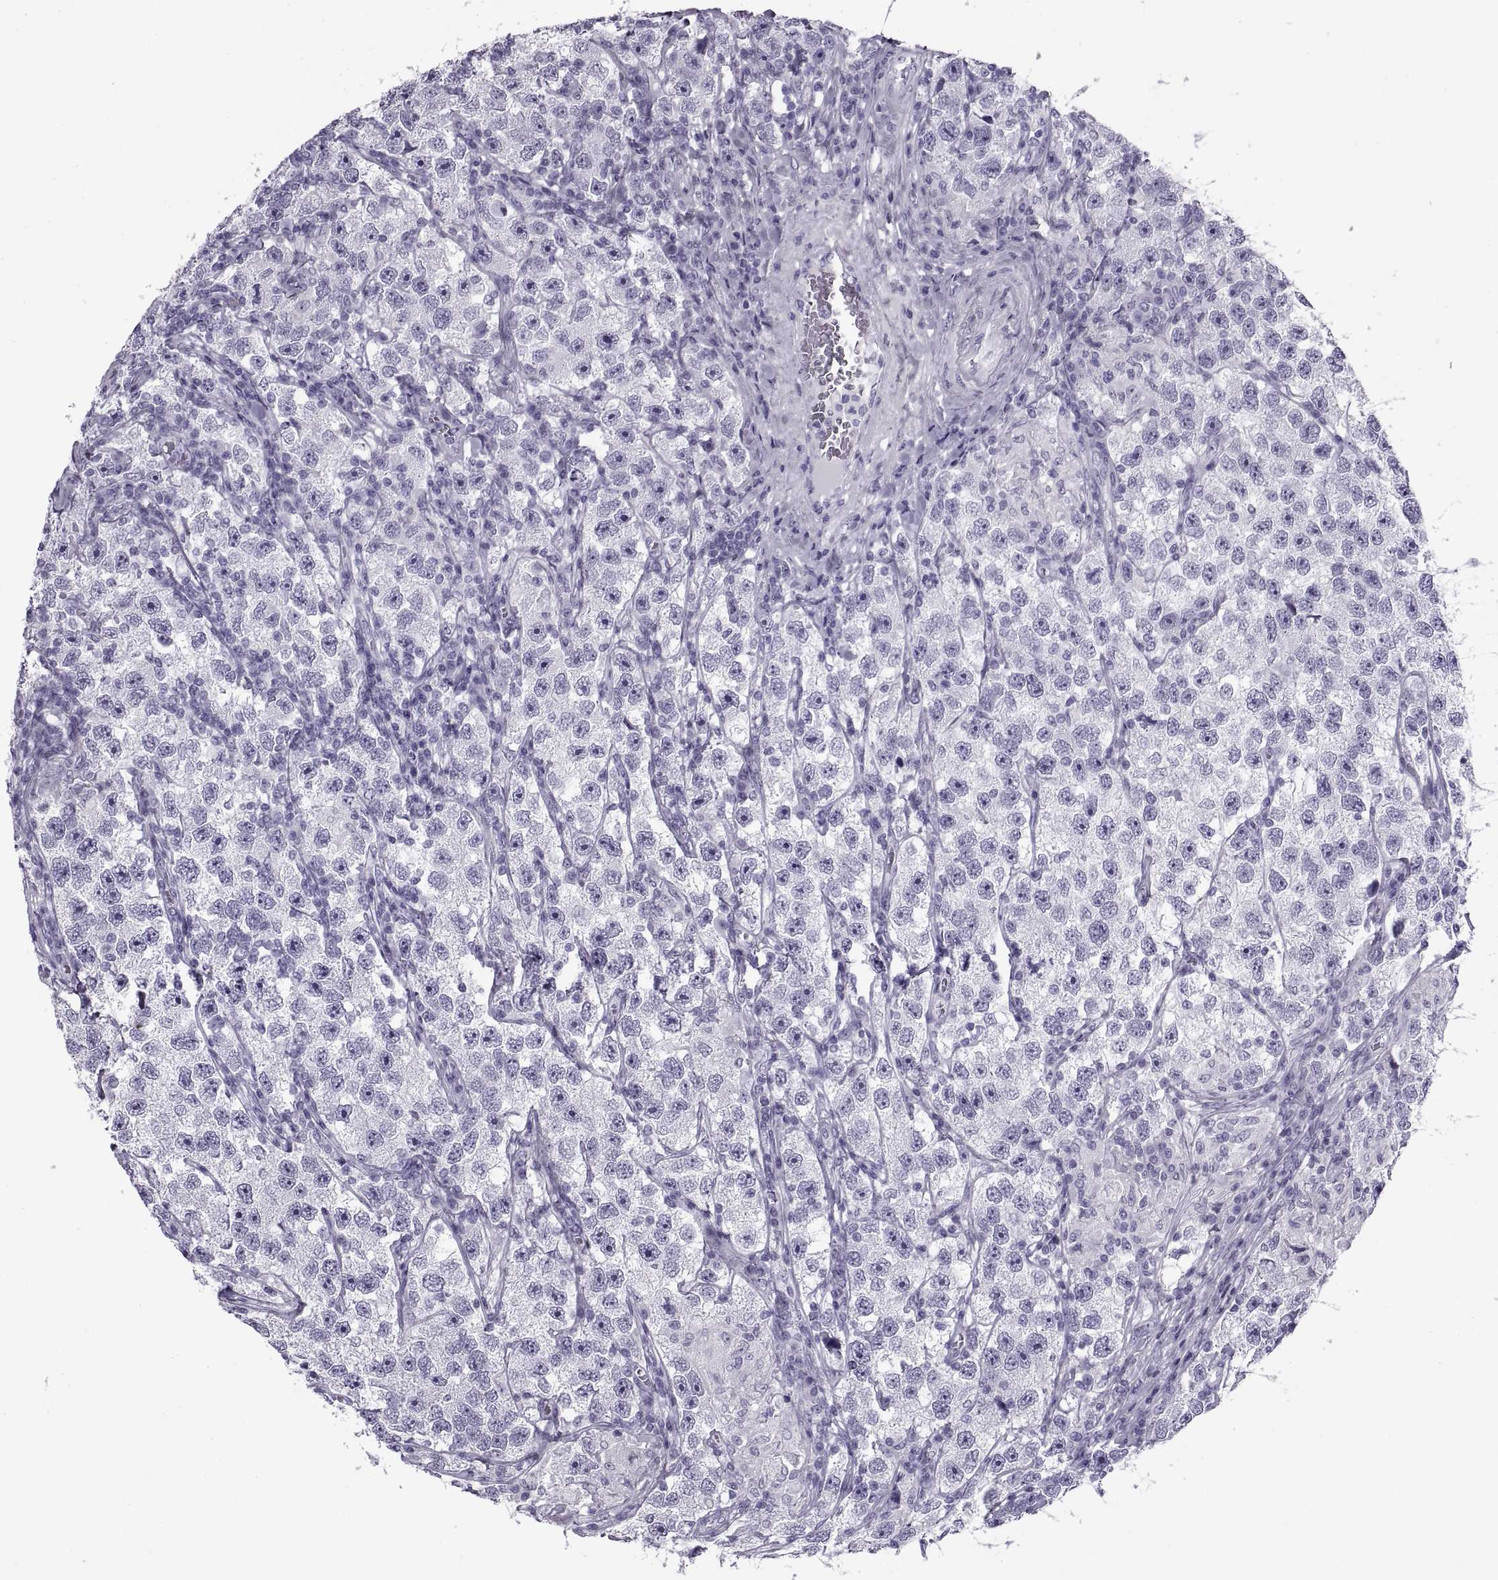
{"staining": {"intensity": "negative", "quantity": "none", "location": "none"}, "tissue": "testis cancer", "cell_type": "Tumor cells", "image_type": "cancer", "snomed": [{"axis": "morphology", "description": "Seminoma, NOS"}, {"axis": "topography", "description": "Testis"}], "caption": "DAB (3,3'-diaminobenzidine) immunohistochemical staining of seminoma (testis) exhibits no significant positivity in tumor cells.", "gene": "RLBP1", "patient": {"sex": "male", "age": 26}}